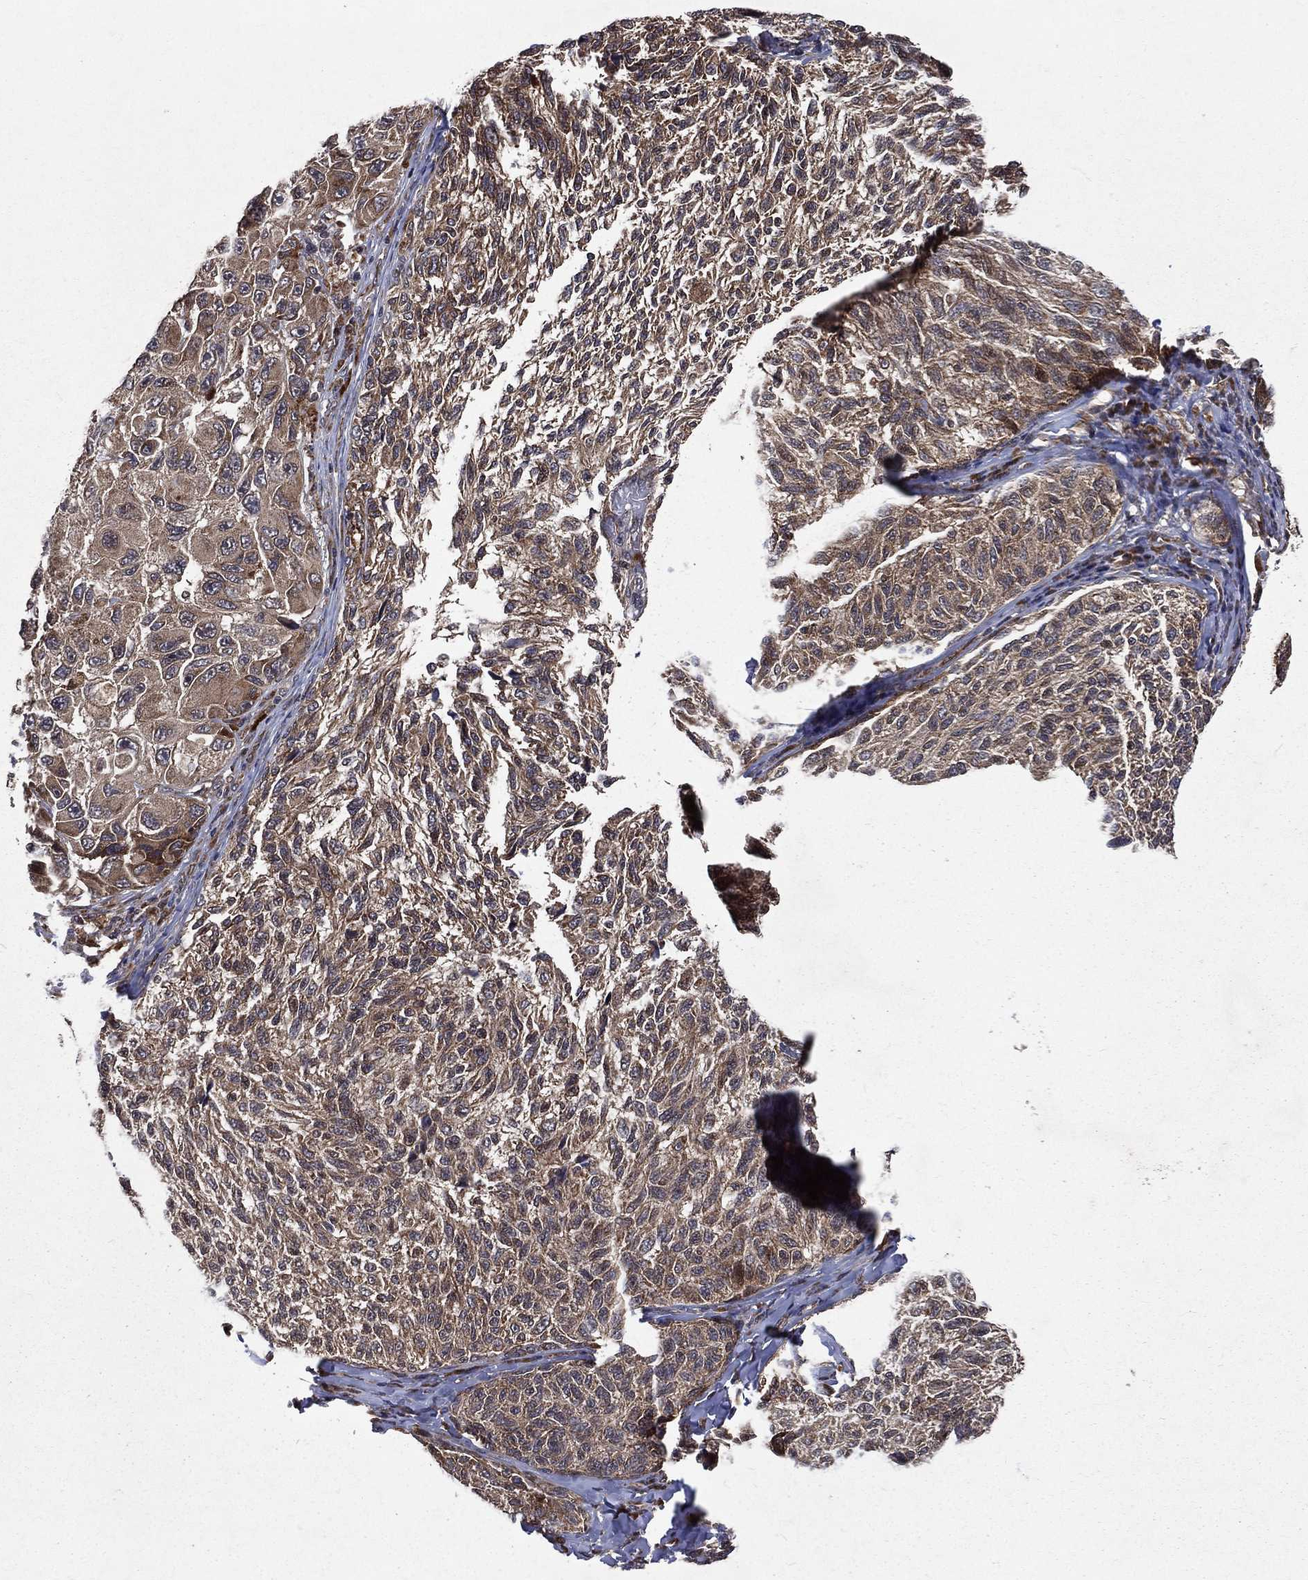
{"staining": {"intensity": "strong", "quantity": "25%-75%", "location": "cytoplasmic/membranous"}, "tissue": "melanoma", "cell_type": "Tumor cells", "image_type": "cancer", "snomed": [{"axis": "morphology", "description": "Malignant melanoma, NOS"}, {"axis": "topography", "description": "Skin"}], "caption": "The histopathology image displays immunohistochemical staining of malignant melanoma. There is strong cytoplasmic/membranous expression is present in about 25%-75% of tumor cells.", "gene": "RAB11FIP4", "patient": {"sex": "female", "age": 73}}